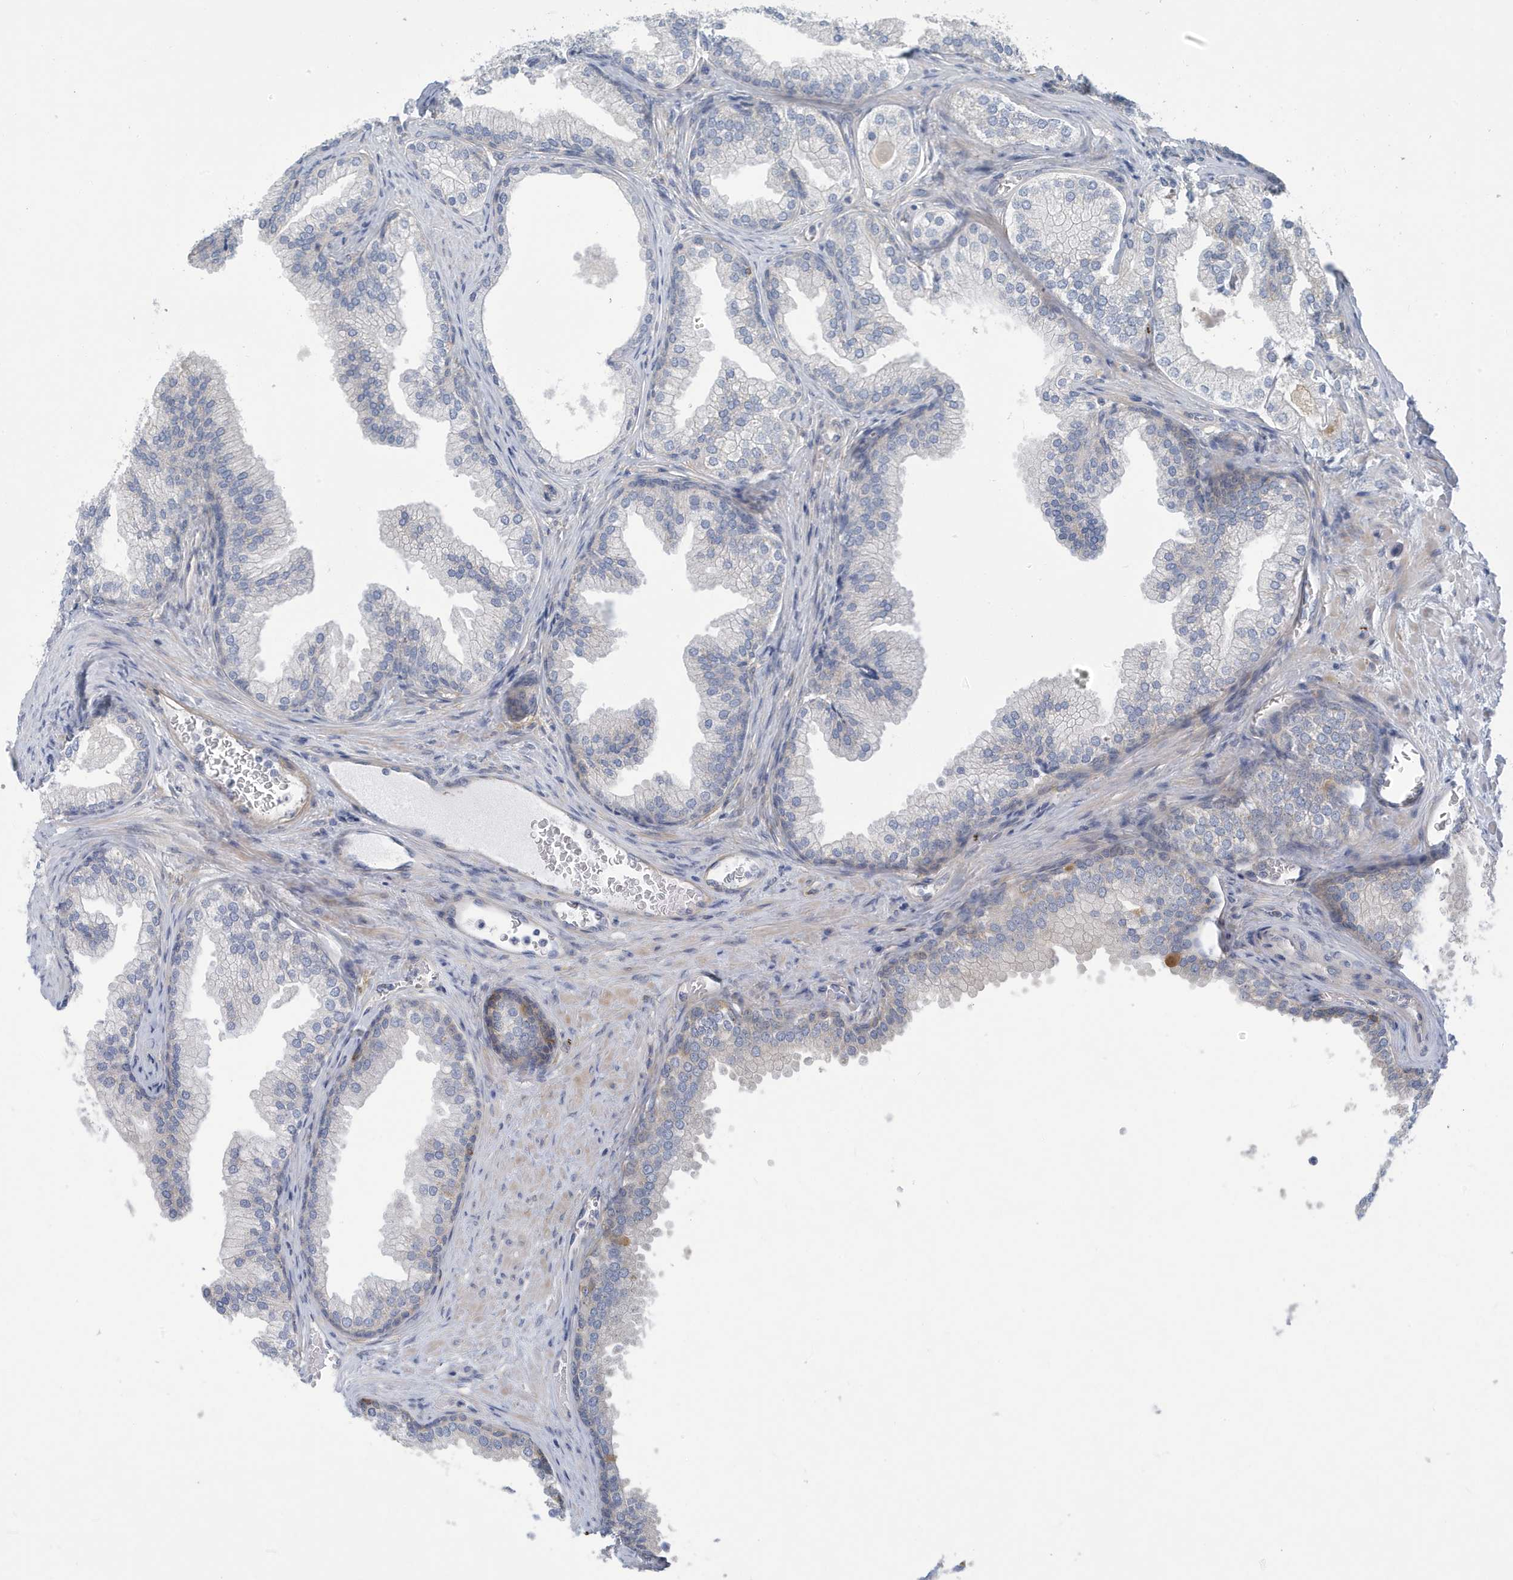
{"staining": {"intensity": "weak", "quantity": "<25%", "location": "cytoplasmic/membranous"}, "tissue": "prostate", "cell_type": "Glandular cells", "image_type": "normal", "snomed": [{"axis": "morphology", "description": "Normal tissue, NOS"}, {"axis": "topography", "description": "Prostate"}], "caption": "This is a histopathology image of immunohistochemistry (IHC) staining of benign prostate, which shows no positivity in glandular cells. Nuclei are stained in blue.", "gene": "VTA1", "patient": {"sex": "male", "age": 76}}